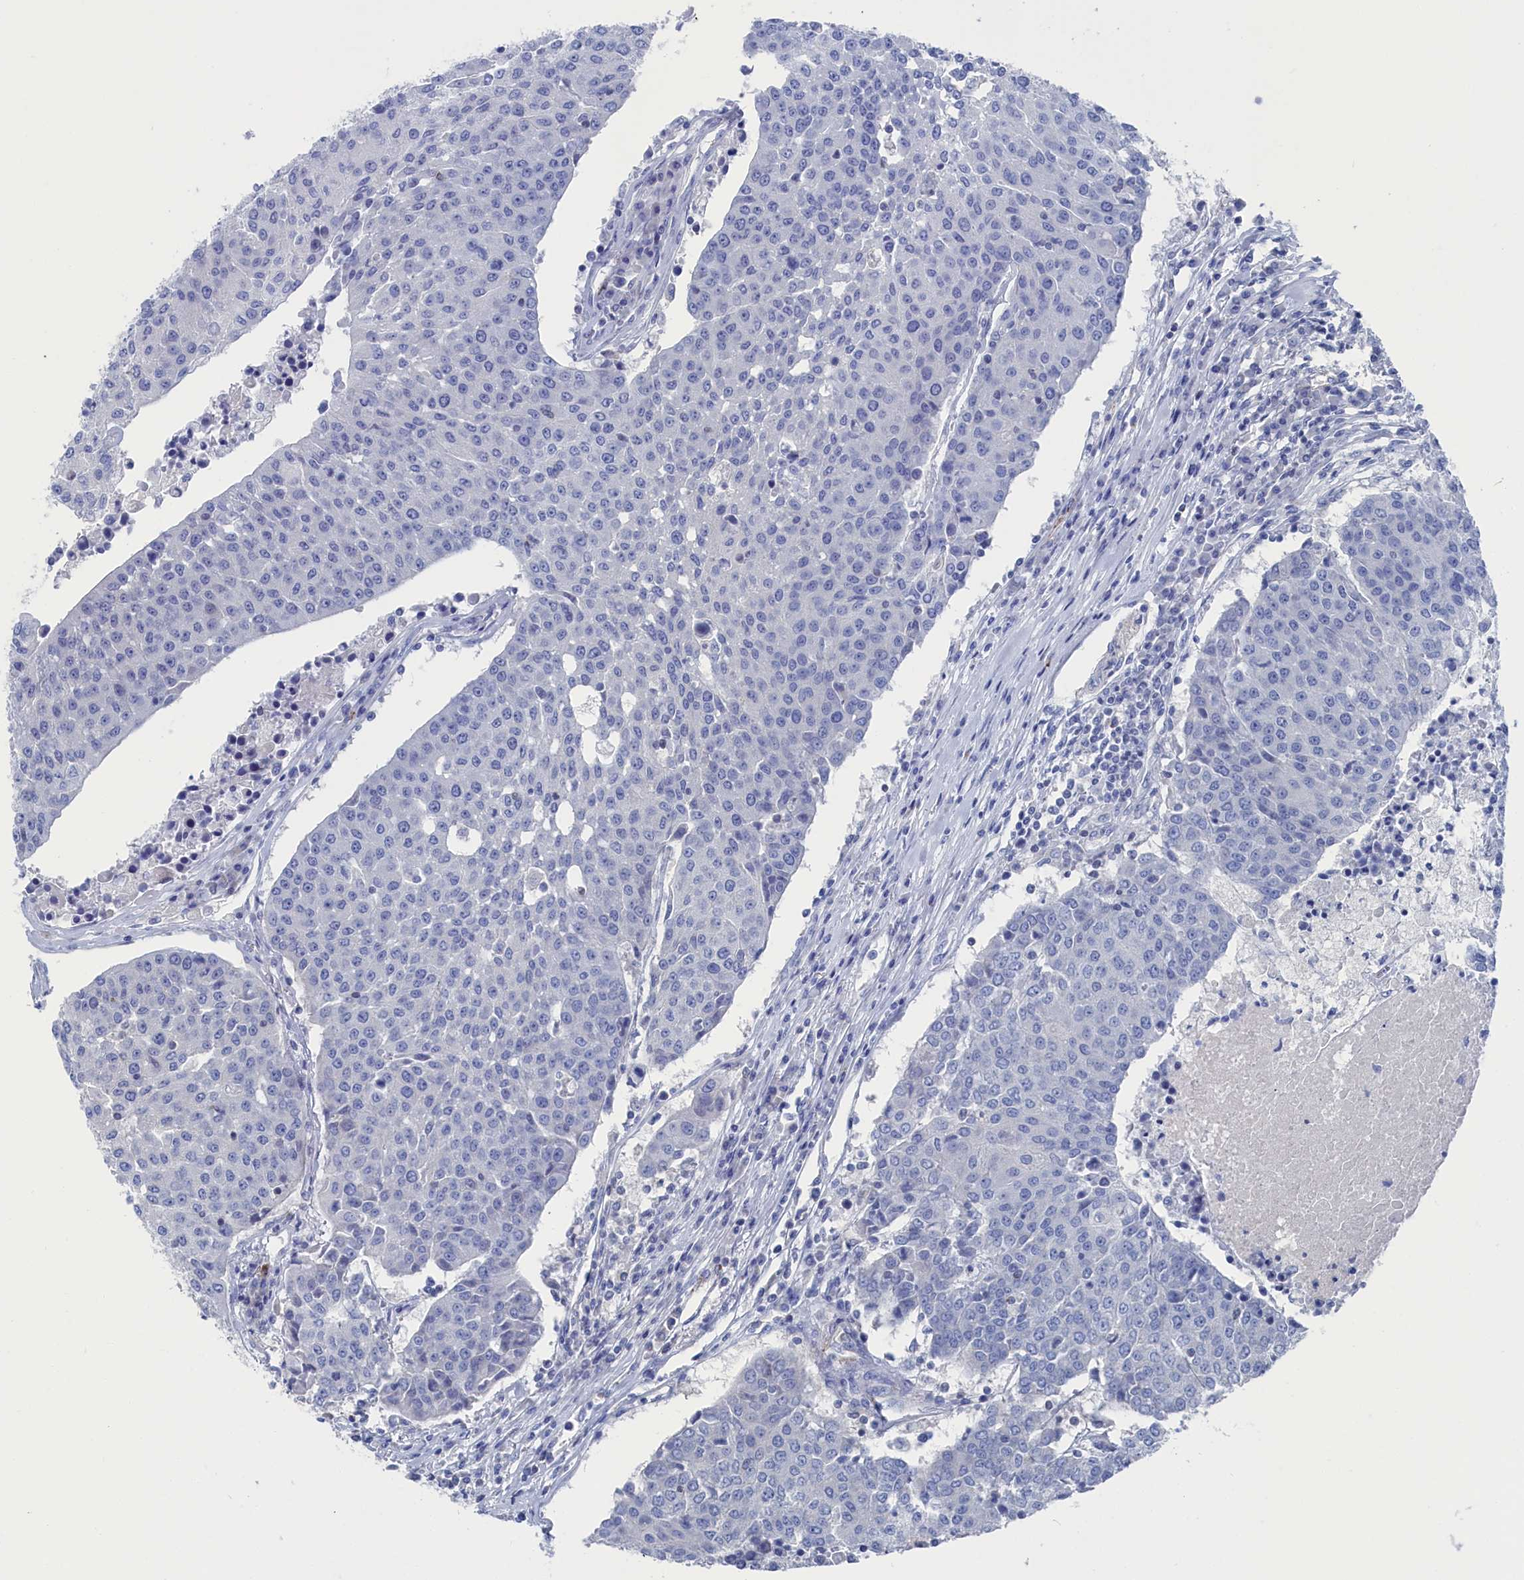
{"staining": {"intensity": "negative", "quantity": "none", "location": "none"}, "tissue": "urothelial cancer", "cell_type": "Tumor cells", "image_type": "cancer", "snomed": [{"axis": "morphology", "description": "Urothelial carcinoma, High grade"}, {"axis": "topography", "description": "Urinary bladder"}], "caption": "There is no significant positivity in tumor cells of urothelial carcinoma (high-grade). Brightfield microscopy of IHC stained with DAB (brown) and hematoxylin (blue), captured at high magnification.", "gene": "CEND1", "patient": {"sex": "female", "age": 85}}